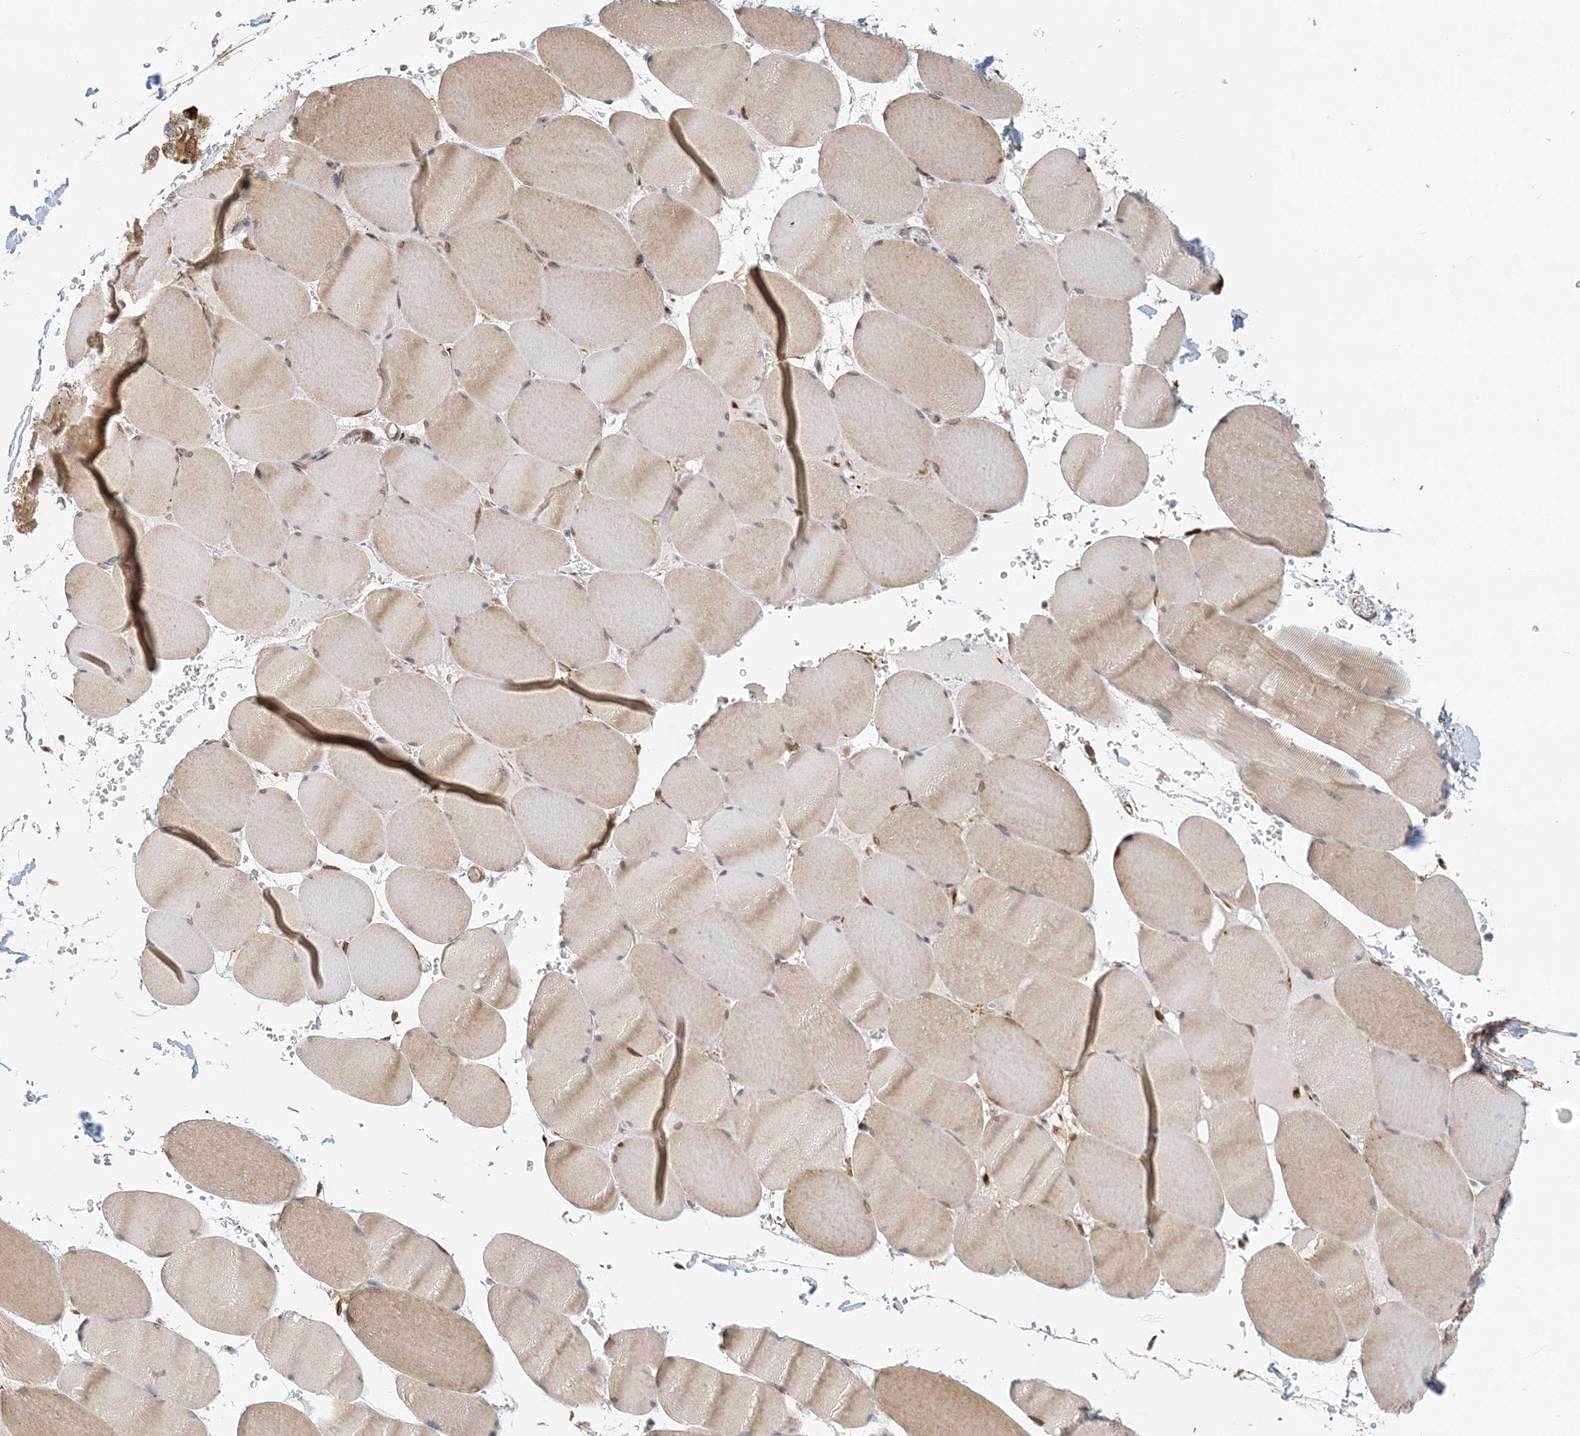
{"staining": {"intensity": "weak", "quantity": "25%-75%", "location": "cytoplasmic/membranous"}, "tissue": "skeletal muscle", "cell_type": "Myocytes", "image_type": "normal", "snomed": [{"axis": "morphology", "description": "Normal tissue, NOS"}, {"axis": "topography", "description": "Skeletal muscle"}, {"axis": "topography", "description": "Head-Neck"}], "caption": "The photomicrograph shows staining of normal skeletal muscle, revealing weak cytoplasmic/membranous protein positivity (brown color) within myocytes.", "gene": "HNMT", "patient": {"sex": "male", "age": 66}}